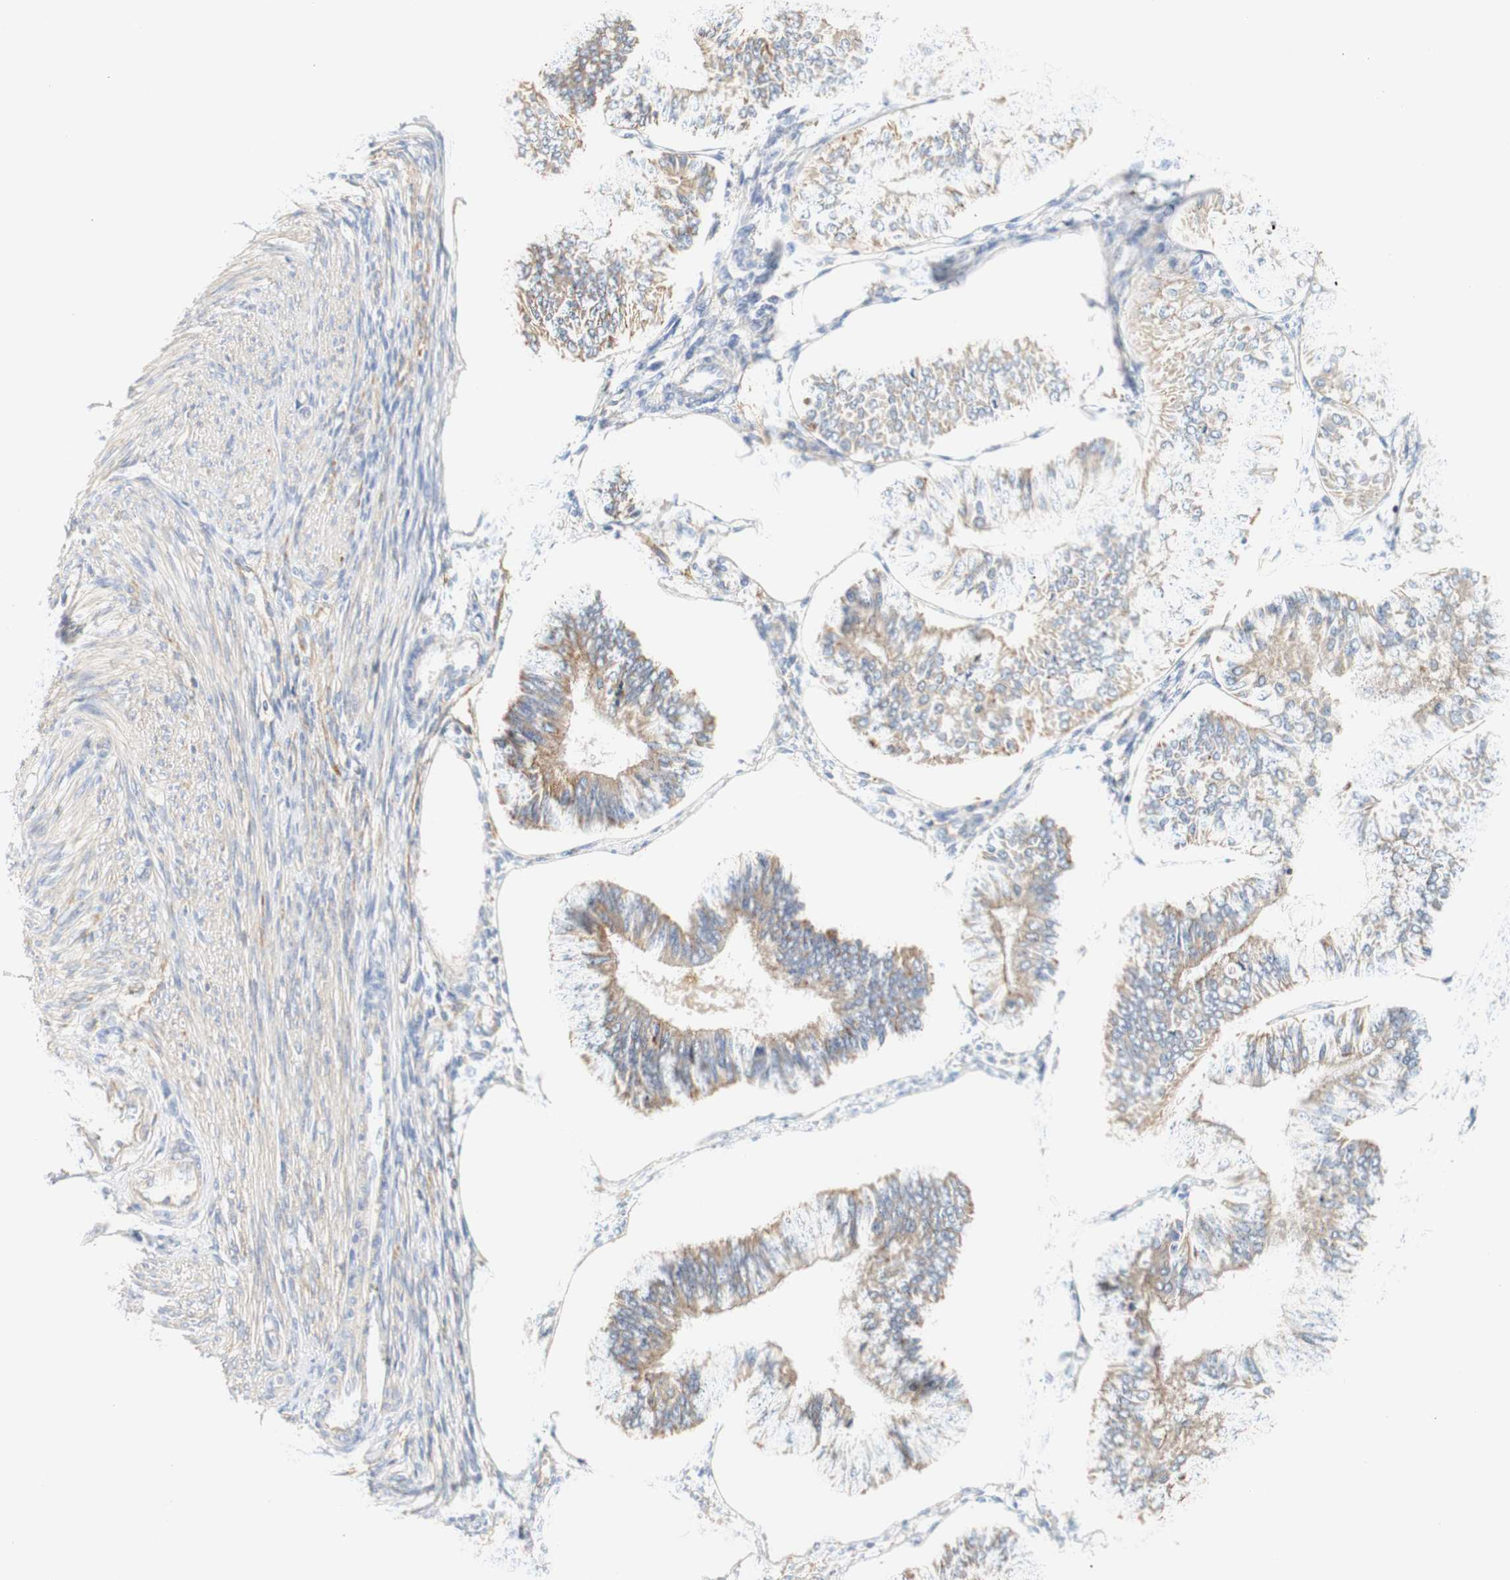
{"staining": {"intensity": "weak", "quantity": ">75%", "location": "cytoplasmic/membranous"}, "tissue": "endometrial cancer", "cell_type": "Tumor cells", "image_type": "cancer", "snomed": [{"axis": "morphology", "description": "Adenocarcinoma, NOS"}, {"axis": "topography", "description": "Endometrium"}], "caption": "Brown immunohistochemical staining in endometrial cancer (adenocarcinoma) shows weak cytoplasmic/membranous expression in about >75% of tumor cells. The staining was performed using DAB to visualize the protein expression in brown, while the nuclei were stained in blue with hematoxylin (Magnification: 20x).", "gene": "PCDH7", "patient": {"sex": "female", "age": 58}}